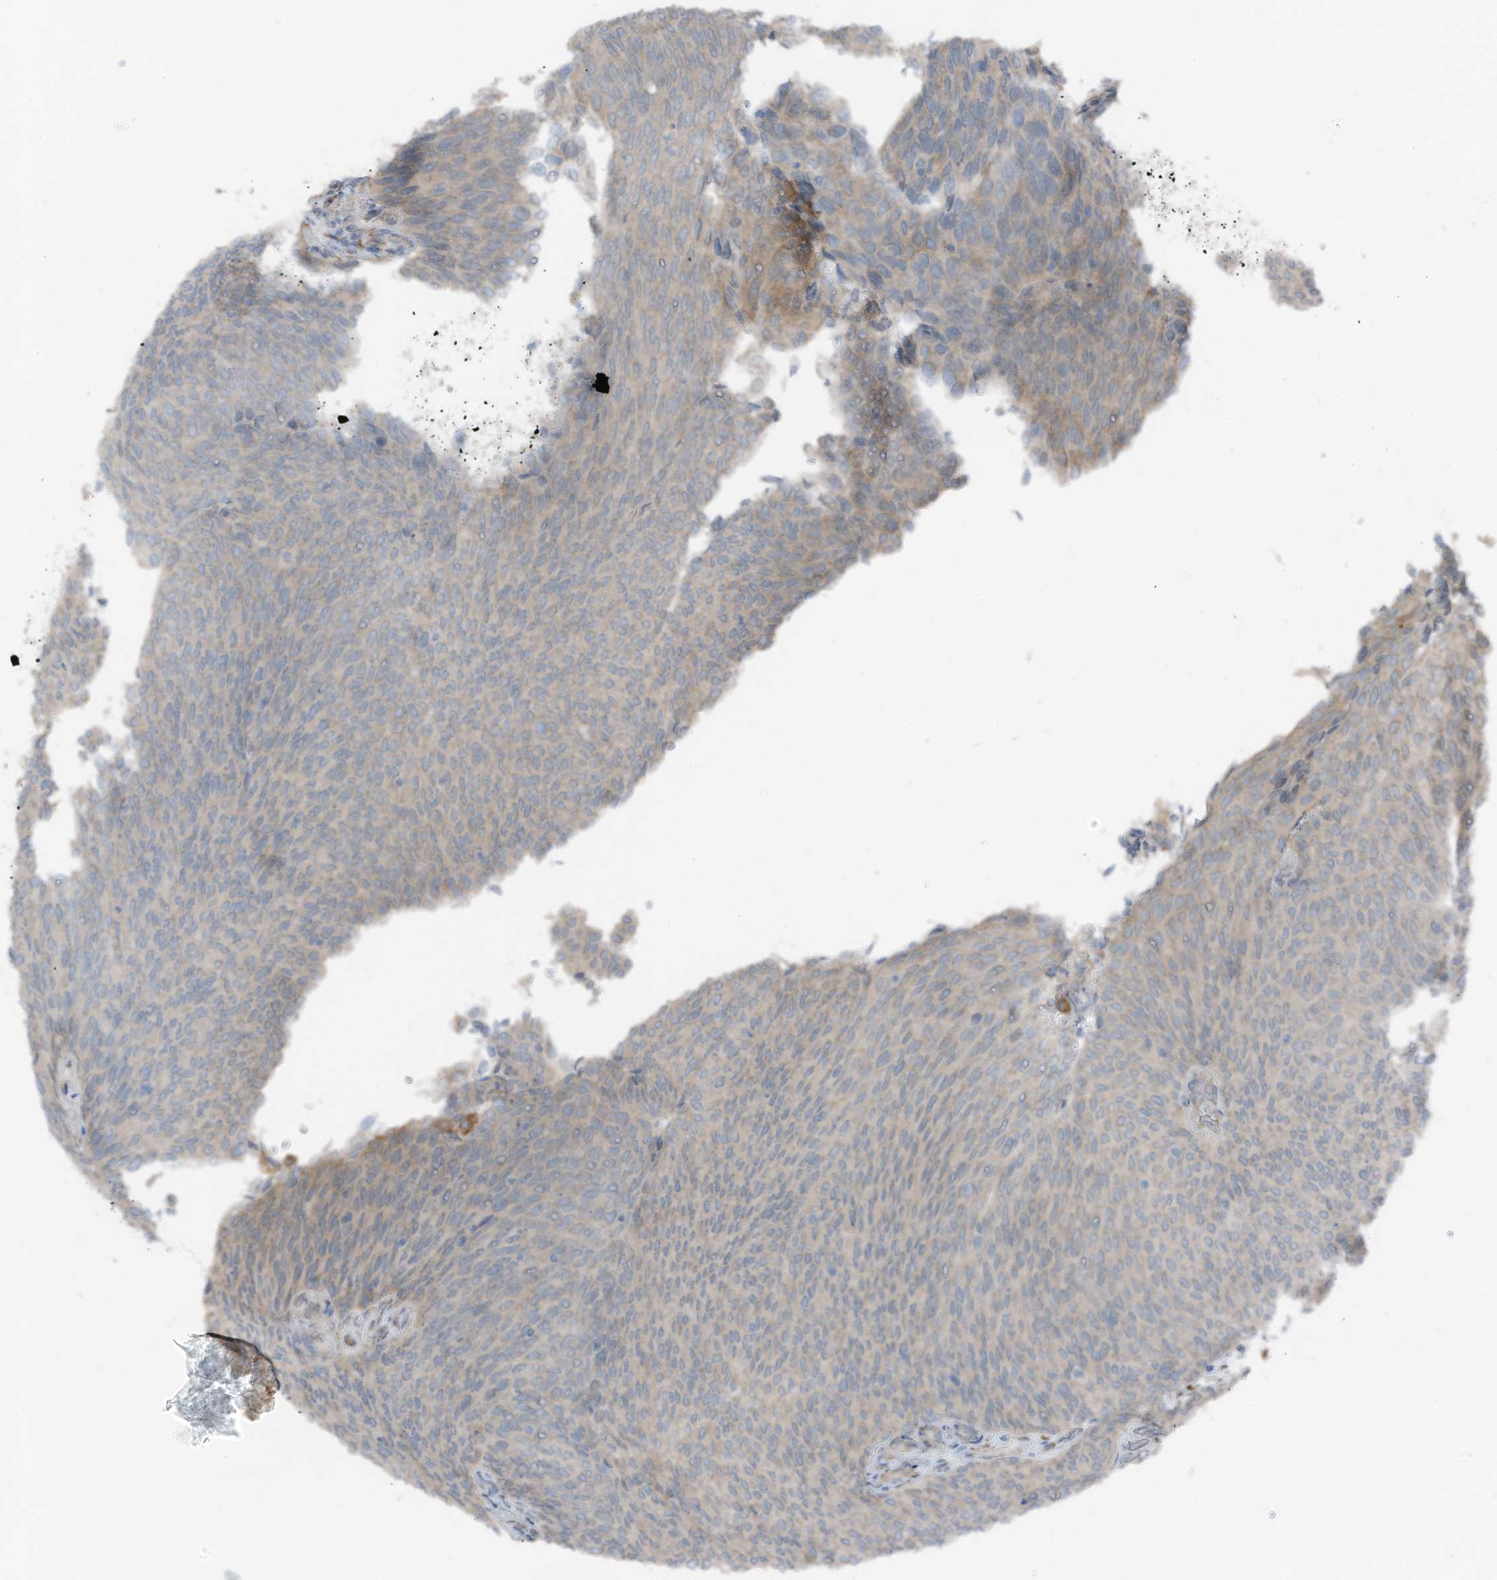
{"staining": {"intensity": "weak", "quantity": "<25%", "location": "cytoplasmic/membranous"}, "tissue": "urothelial cancer", "cell_type": "Tumor cells", "image_type": "cancer", "snomed": [{"axis": "morphology", "description": "Urothelial carcinoma, Low grade"}, {"axis": "topography", "description": "Urinary bladder"}], "caption": "Immunohistochemistry (IHC) micrograph of neoplastic tissue: human urothelial carcinoma (low-grade) stained with DAB shows no significant protein staining in tumor cells.", "gene": "ARHGEF33", "patient": {"sex": "female", "age": 79}}